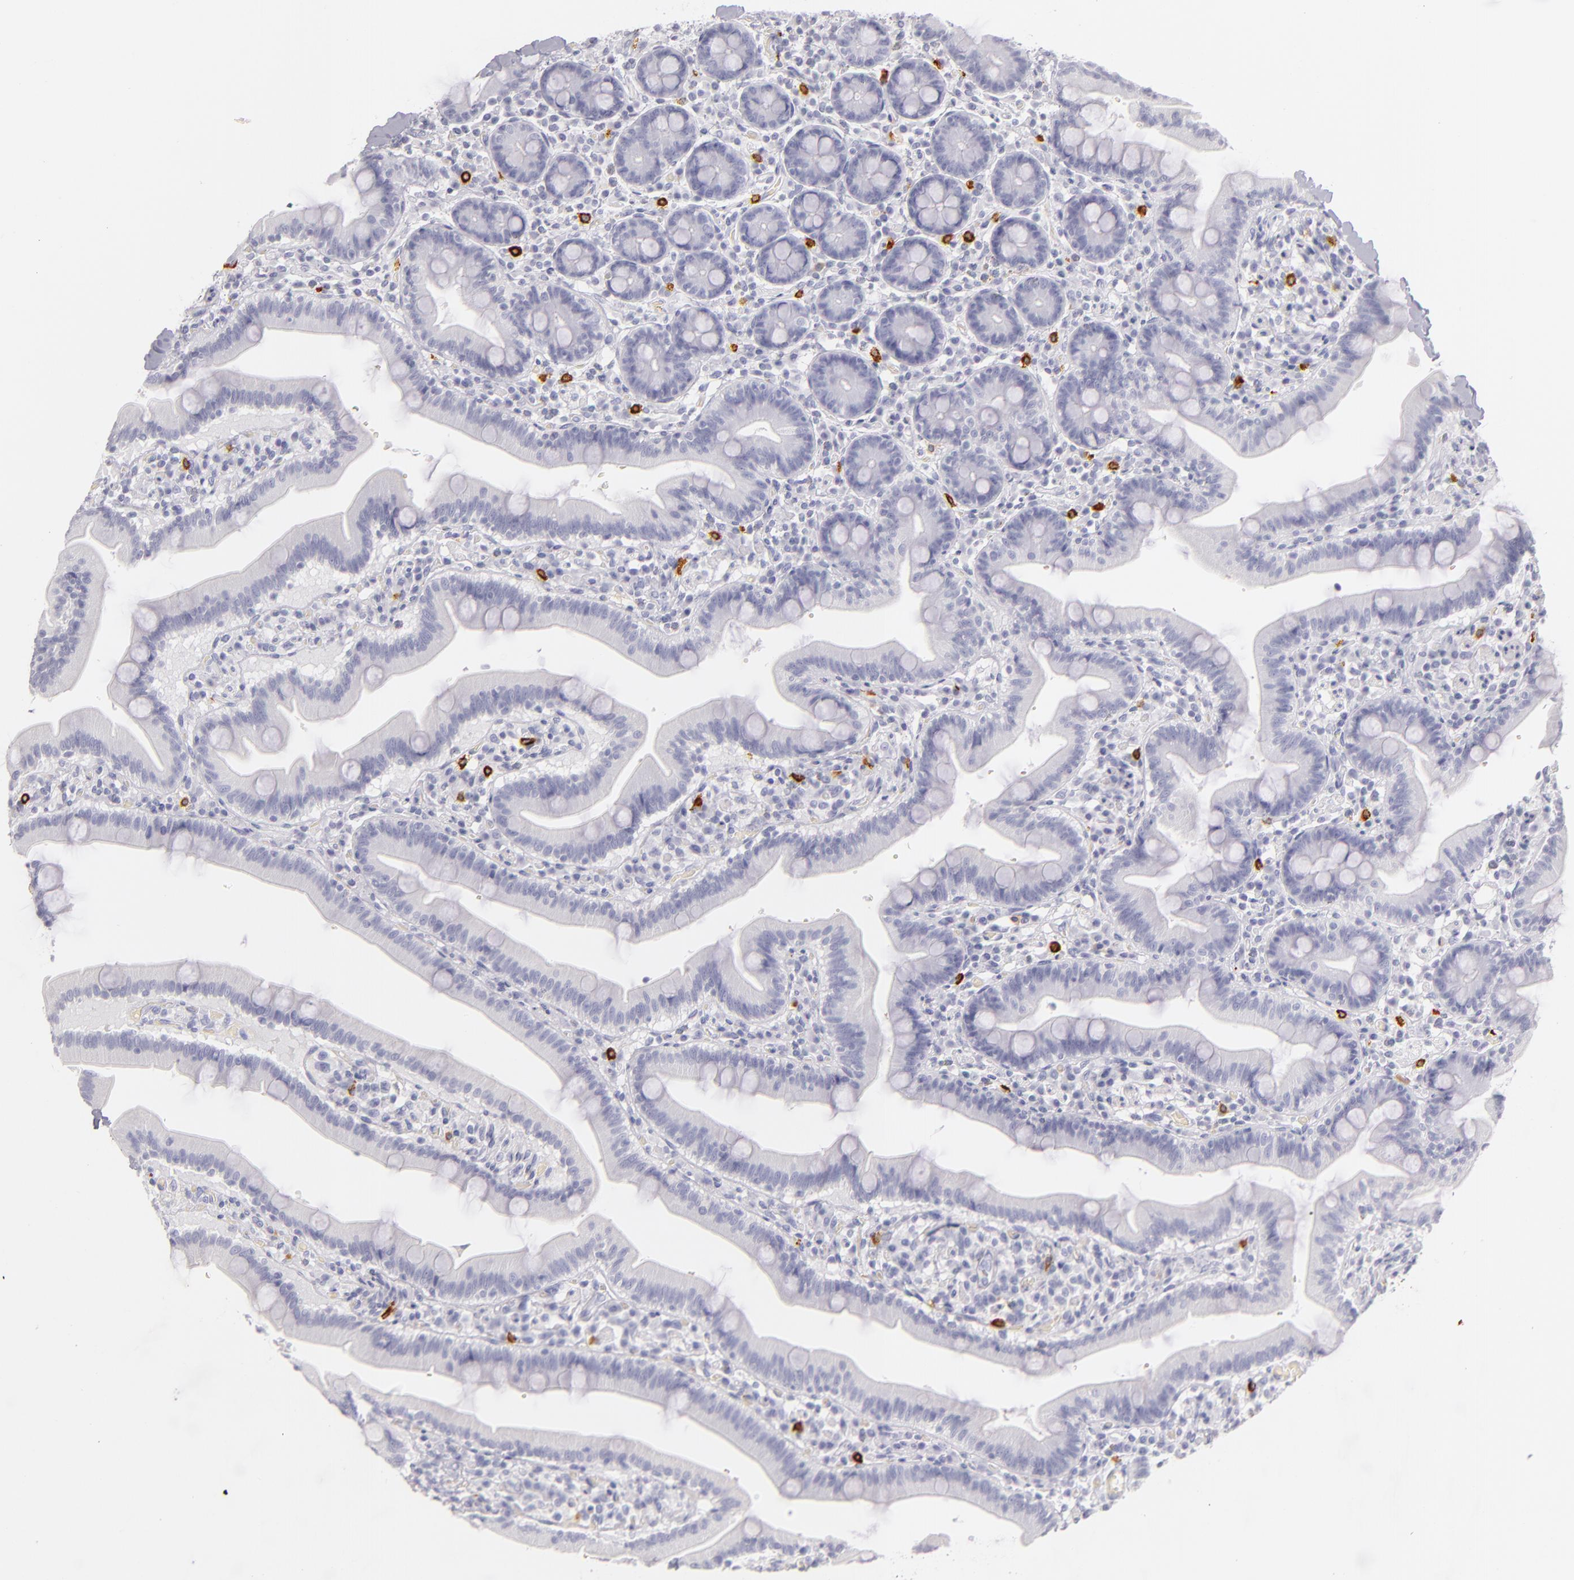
{"staining": {"intensity": "negative", "quantity": "none", "location": "none"}, "tissue": "duodenum", "cell_type": "Glandular cells", "image_type": "normal", "snomed": [{"axis": "morphology", "description": "Normal tissue, NOS"}, {"axis": "topography", "description": "Duodenum"}], "caption": "This micrograph is of benign duodenum stained with IHC to label a protein in brown with the nuclei are counter-stained blue. There is no staining in glandular cells.", "gene": "TPSD1", "patient": {"sex": "male", "age": 66}}